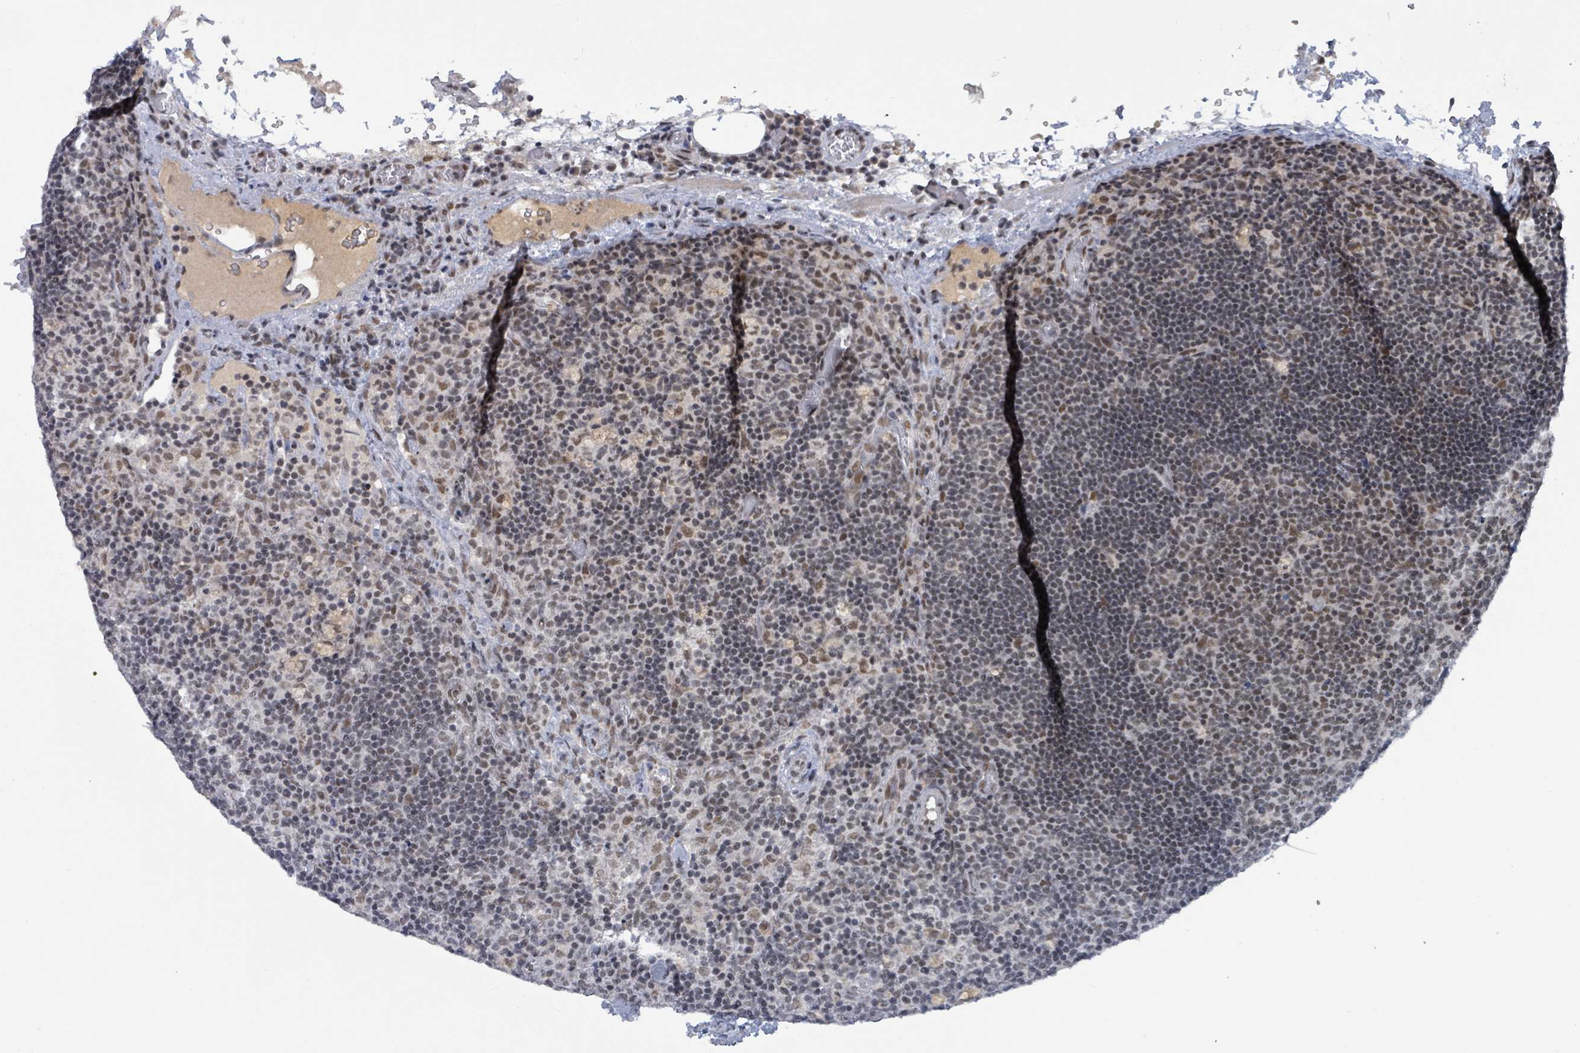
{"staining": {"intensity": "moderate", "quantity": "25%-75%", "location": "nuclear"}, "tissue": "lymph node", "cell_type": "Germinal center cells", "image_type": "normal", "snomed": [{"axis": "morphology", "description": "Normal tissue, NOS"}, {"axis": "topography", "description": "Lymph node"}], "caption": "This micrograph demonstrates immunohistochemistry (IHC) staining of unremarkable lymph node, with medium moderate nuclear positivity in approximately 25%-75% of germinal center cells.", "gene": "BANP", "patient": {"sex": "male", "age": 58}}